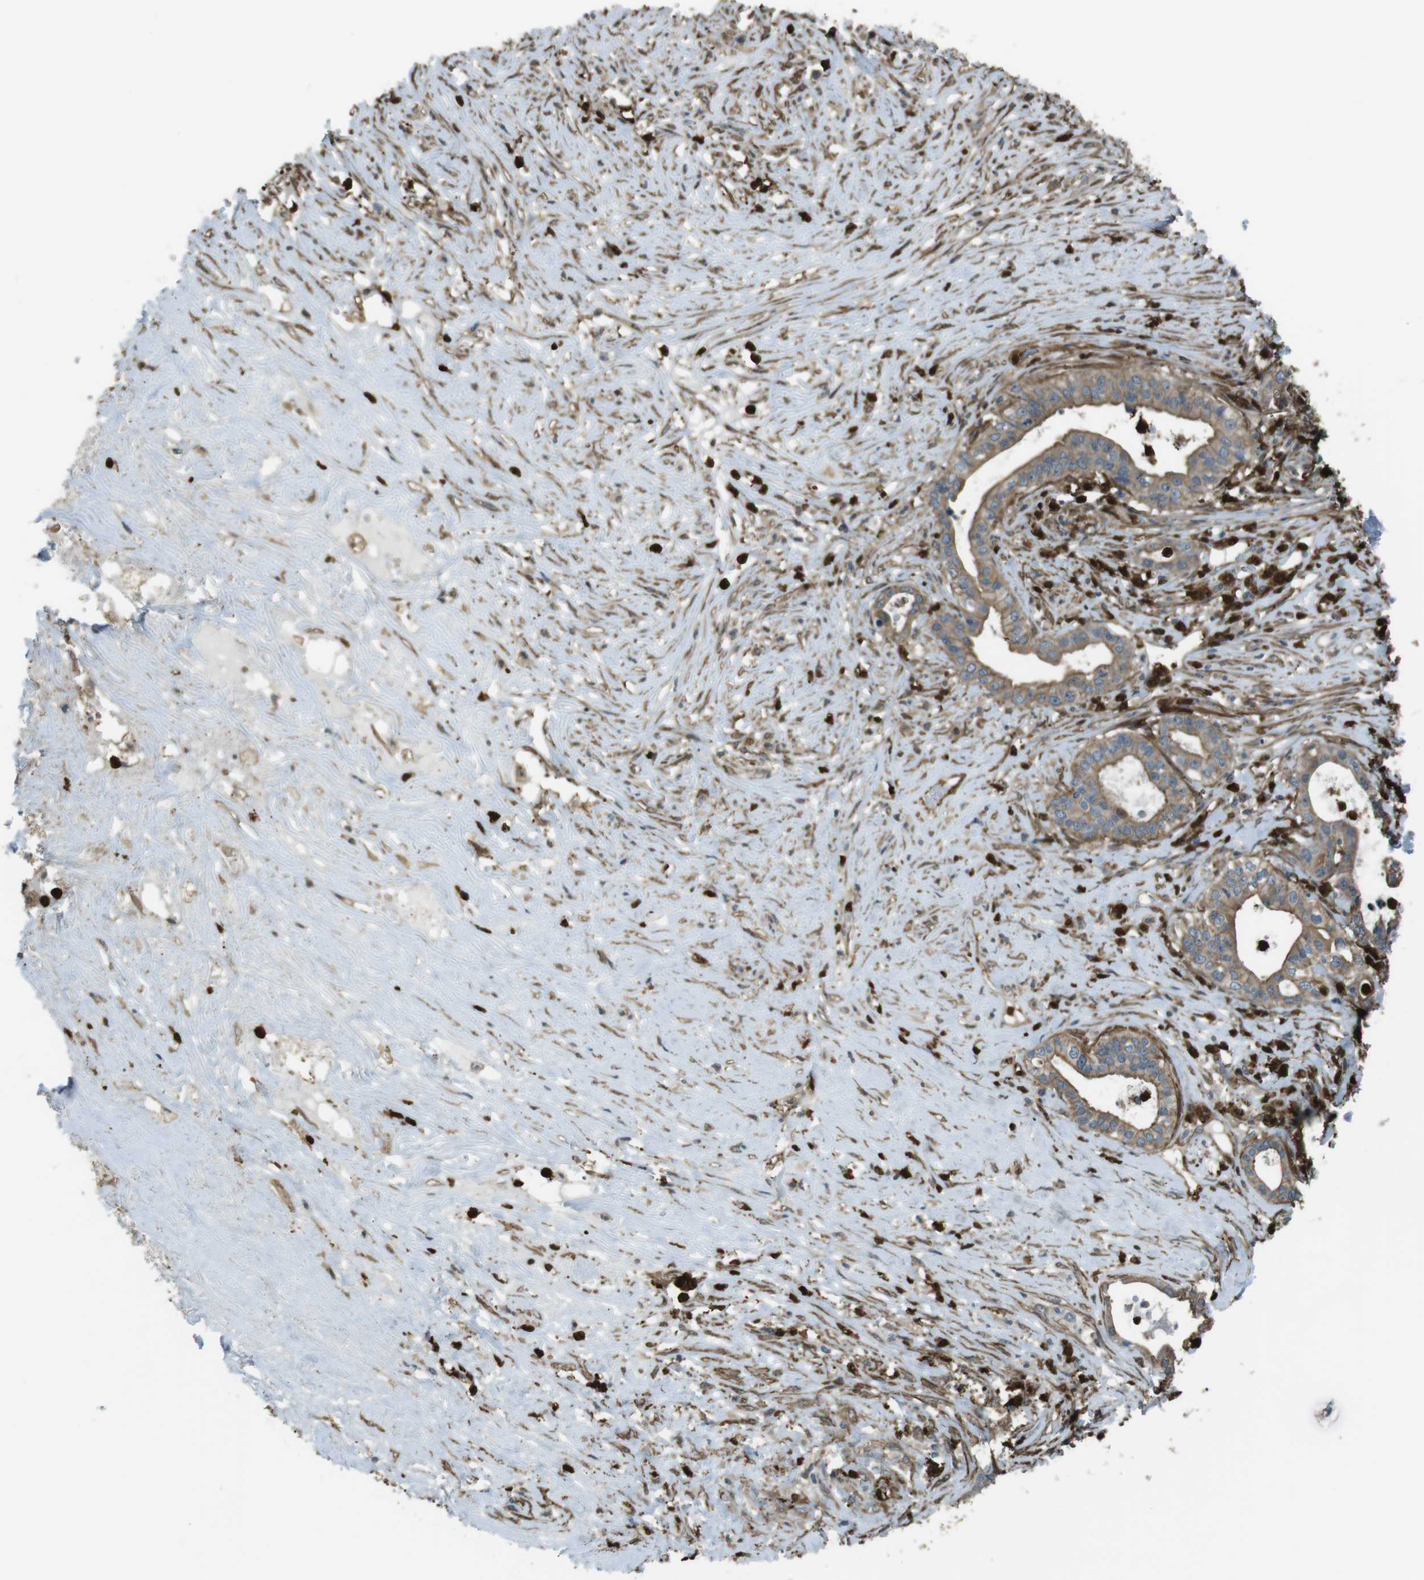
{"staining": {"intensity": "moderate", "quantity": ">75%", "location": "cytoplasmic/membranous"}, "tissue": "liver cancer", "cell_type": "Tumor cells", "image_type": "cancer", "snomed": [{"axis": "morphology", "description": "Cholangiocarcinoma"}, {"axis": "topography", "description": "Liver"}], "caption": "An immunohistochemistry micrograph of neoplastic tissue is shown. Protein staining in brown highlights moderate cytoplasmic/membranous positivity in liver cholangiocarcinoma within tumor cells.", "gene": "SFT2D1", "patient": {"sex": "female", "age": 61}}